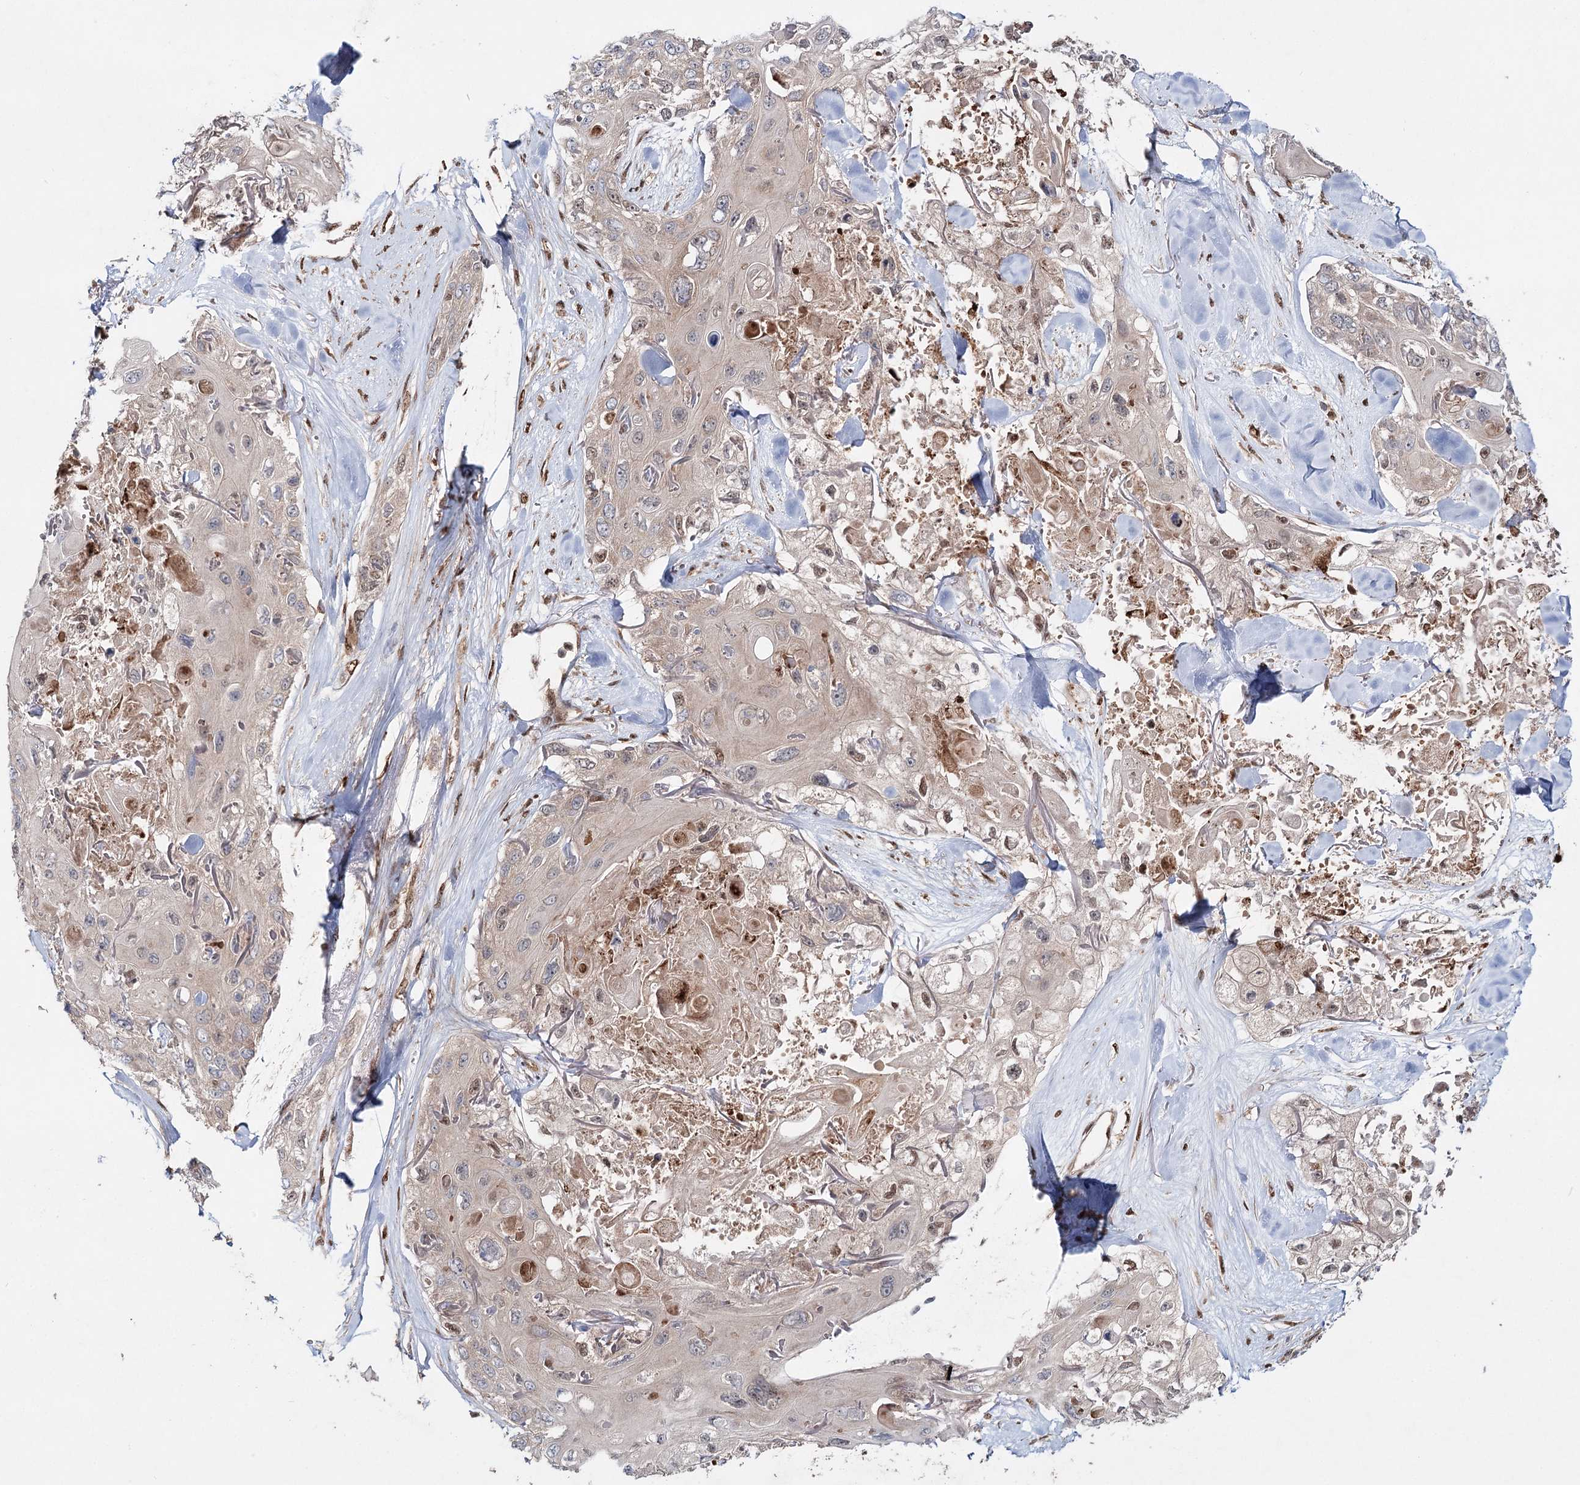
{"staining": {"intensity": "negative", "quantity": "none", "location": "none"}, "tissue": "skin cancer", "cell_type": "Tumor cells", "image_type": "cancer", "snomed": [{"axis": "morphology", "description": "Normal tissue, NOS"}, {"axis": "morphology", "description": "Squamous cell carcinoma, NOS"}, {"axis": "topography", "description": "Skin"}], "caption": "IHC histopathology image of neoplastic tissue: skin squamous cell carcinoma stained with DAB demonstrates no significant protein expression in tumor cells.", "gene": "C12orf4", "patient": {"sex": "male", "age": 72}}